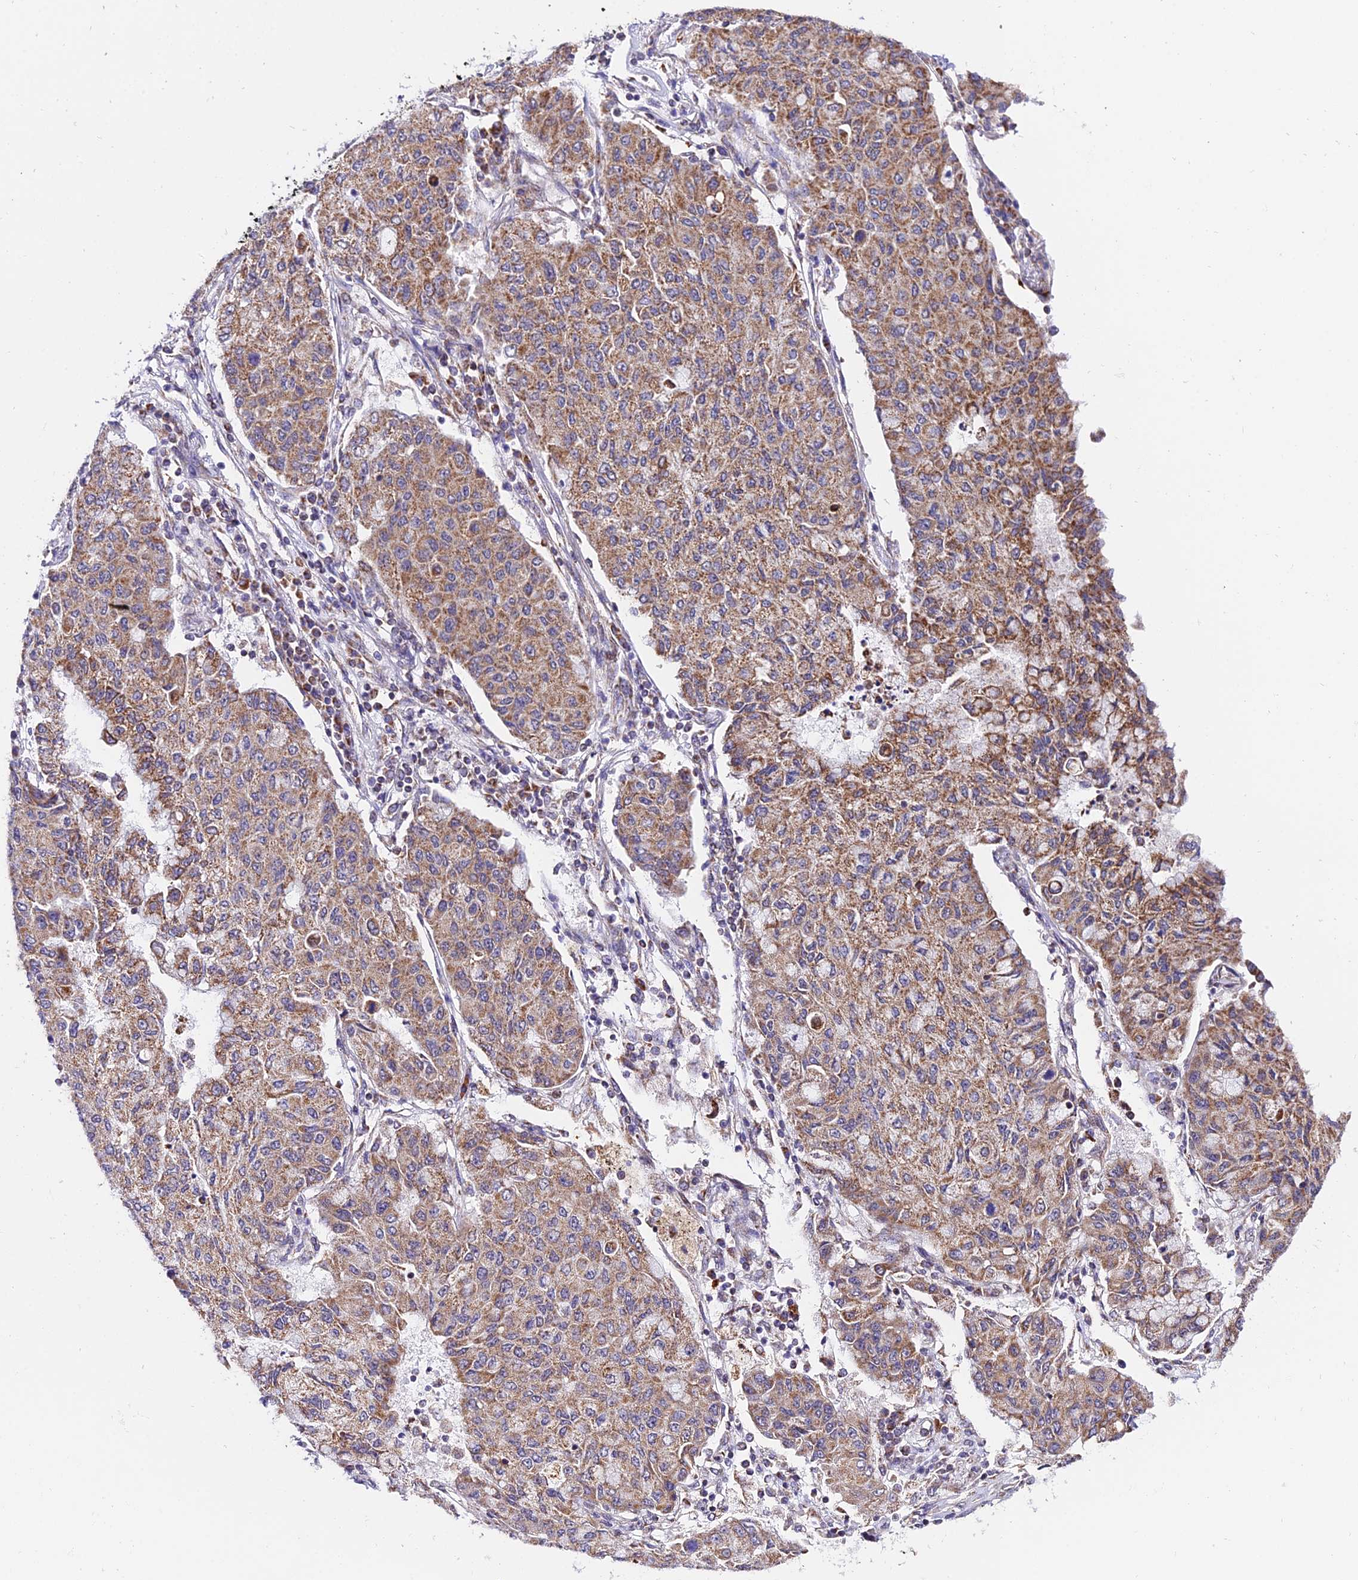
{"staining": {"intensity": "moderate", "quantity": ">75%", "location": "cytoplasmic/membranous"}, "tissue": "lung cancer", "cell_type": "Tumor cells", "image_type": "cancer", "snomed": [{"axis": "morphology", "description": "Squamous cell carcinoma, NOS"}, {"axis": "topography", "description": "Lung"}], "caption": "Human lung squamous cell carcinoma stained with a protein marker reveals moderate staining in tumor cells.", "gene": "ATP5PB", "patient": {"sex": "male", "age": 74}}